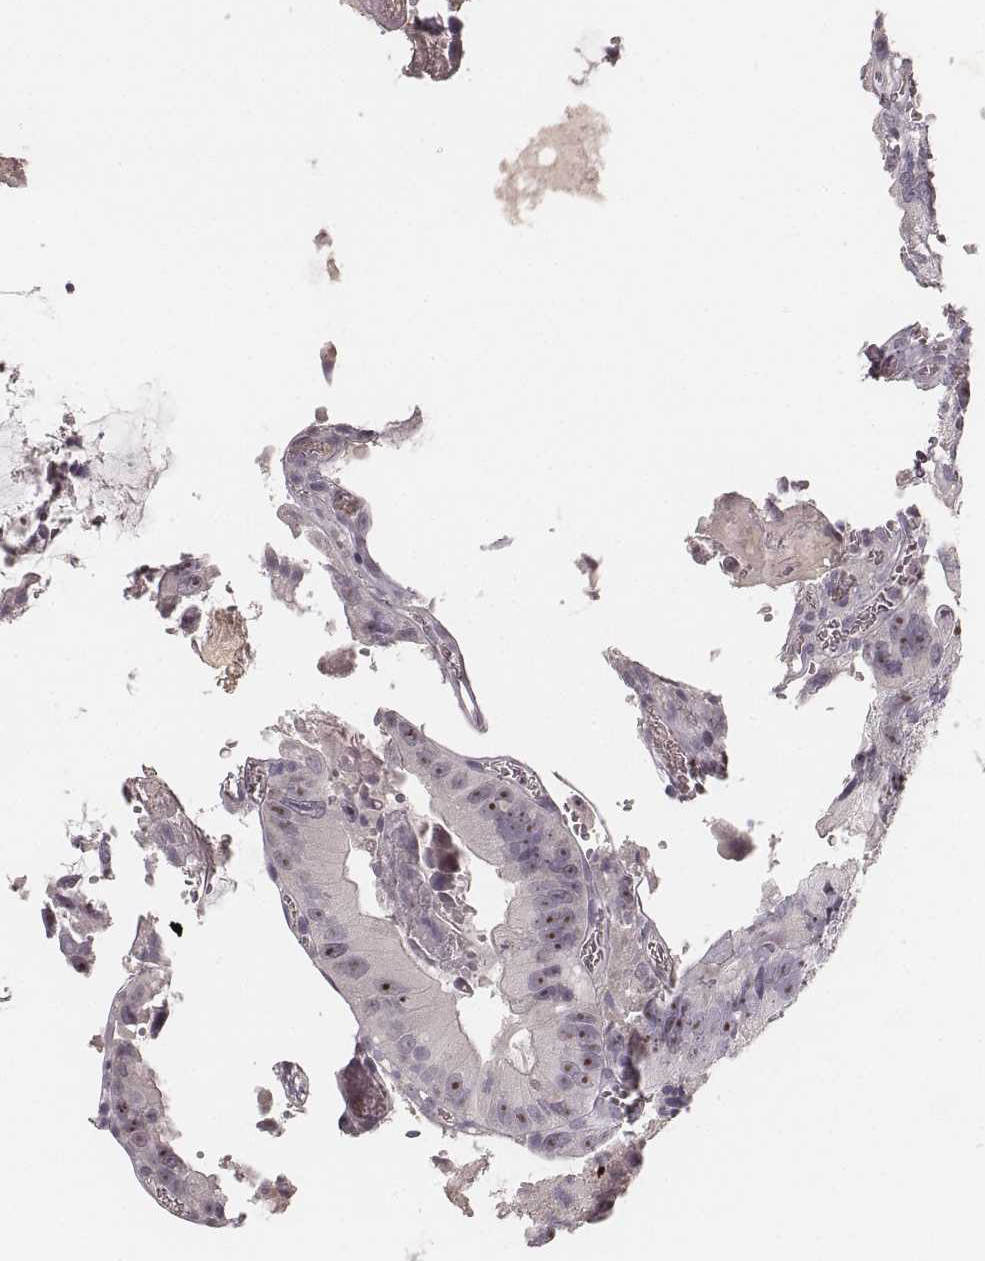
{"staining": {"intensity": "negative", "quantity": "none", "location": "none"}, "tissue": "colorectal cancer", "cell_type": "Tumor cells", "image_type": "cancer", "snomed": [{"axis": "morphology", "description": "Adenocarcinoma, NOS"}, {"axis": "topography", "description": "Colon"}], "caption": "DAB (3,3'-diaminobenzidine) immunohistochemical staining of human colorectal adenocarcinoma displays no significant expression in tumor cells.", "gene": "MADCAM1", "patient": {"sex": "female", "age": 86}}